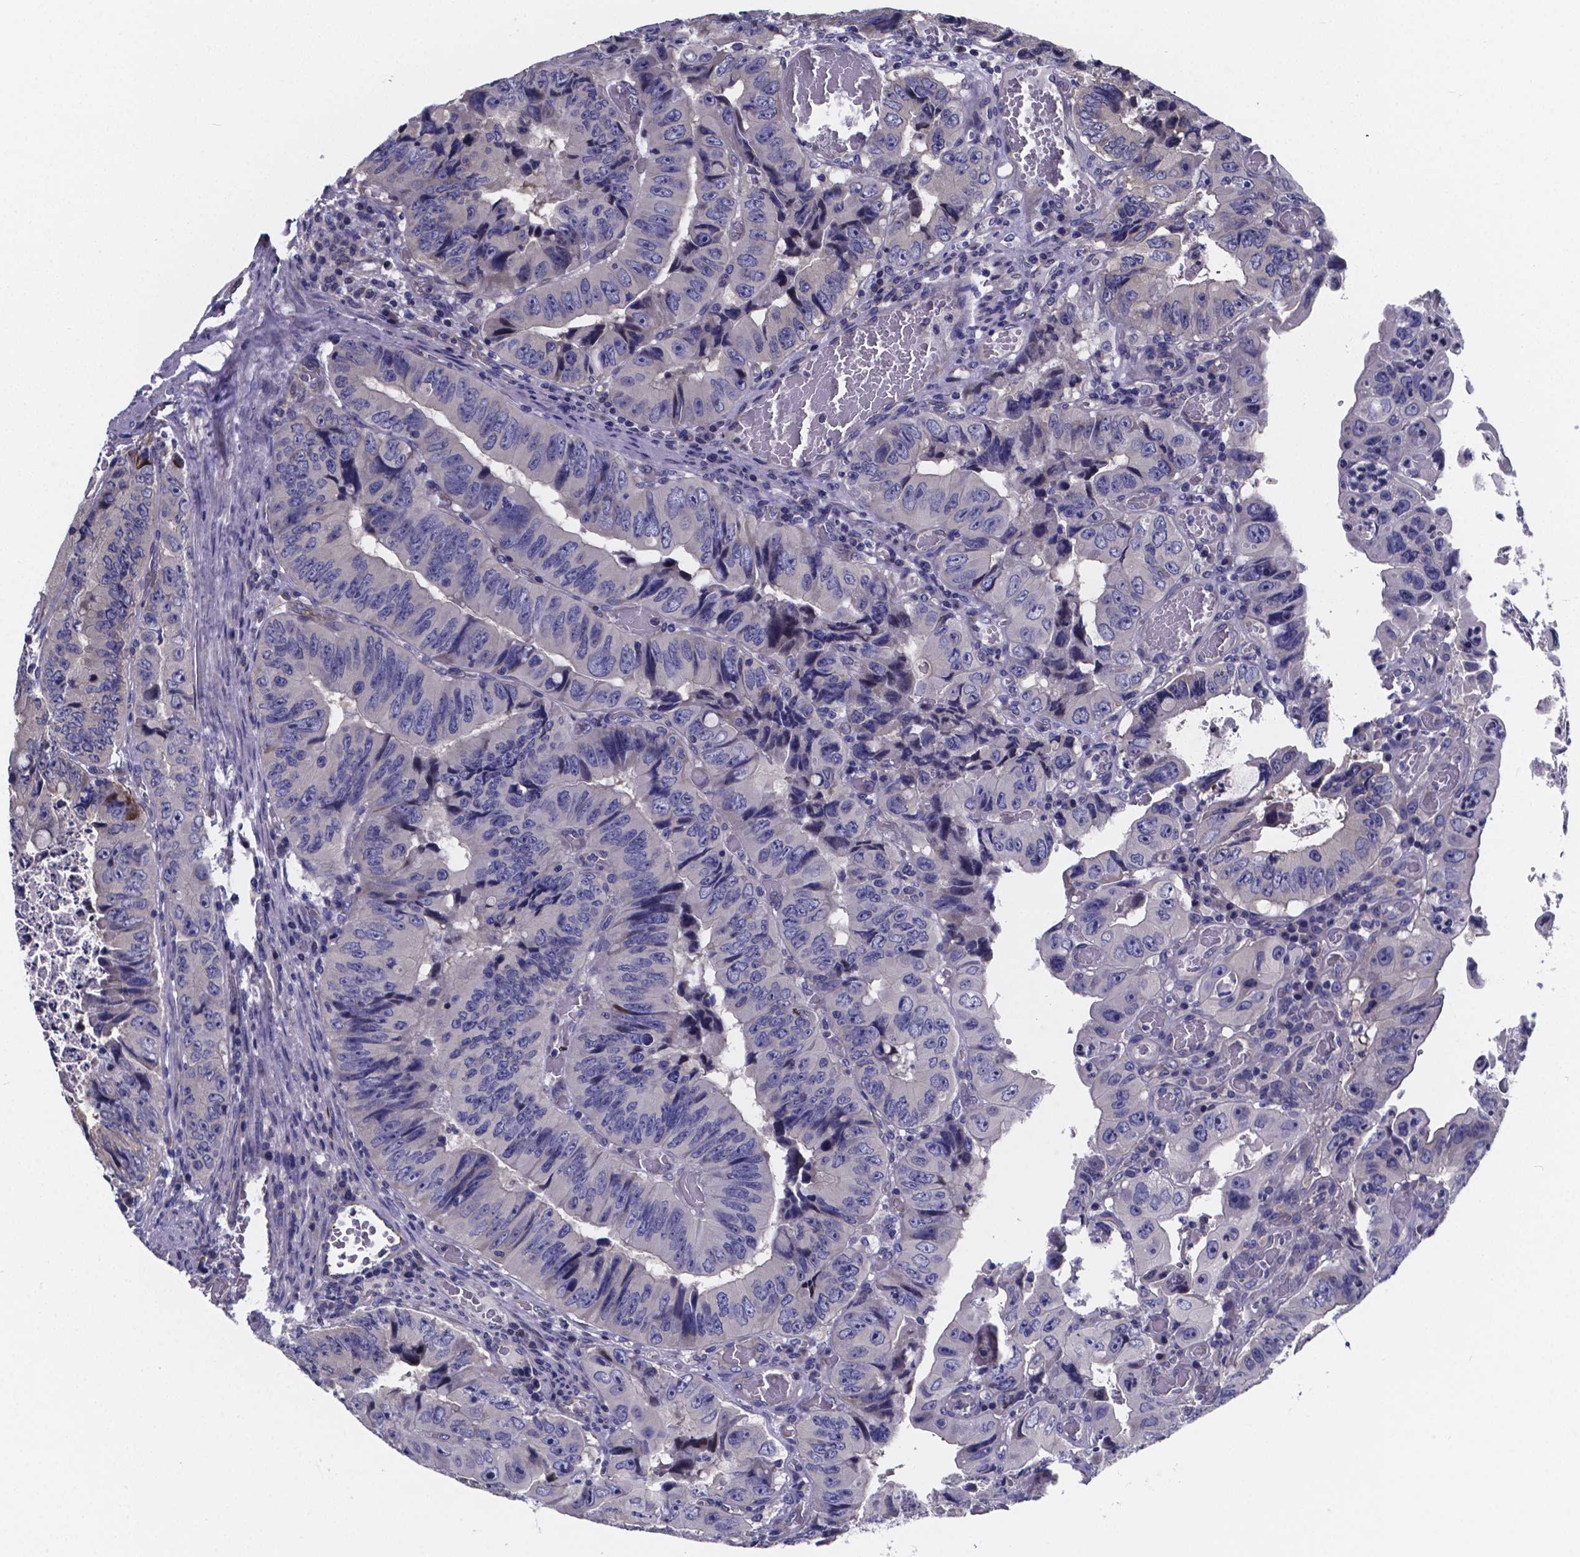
{"staining": {"intensity": "negative", "quantity": "none", "location": "none"}, "tissue": "colorectal cancer", "cell_type": "Tumor cells", "image_type": "cancer", "snomed": [{"axis": "morphology", "description": "Adenocarcinoma, NOS"}, {"axis": "topography", "description": "Colon"}], "caption": "High magnification brightfield microscopy of colorectal cancer stained with DAB (brown) and counterstained with hematoxylin (blue): tumor cells show no significant expression.", "gene": "SFRP4", "patient": {"sex": "female", "age": 84}}